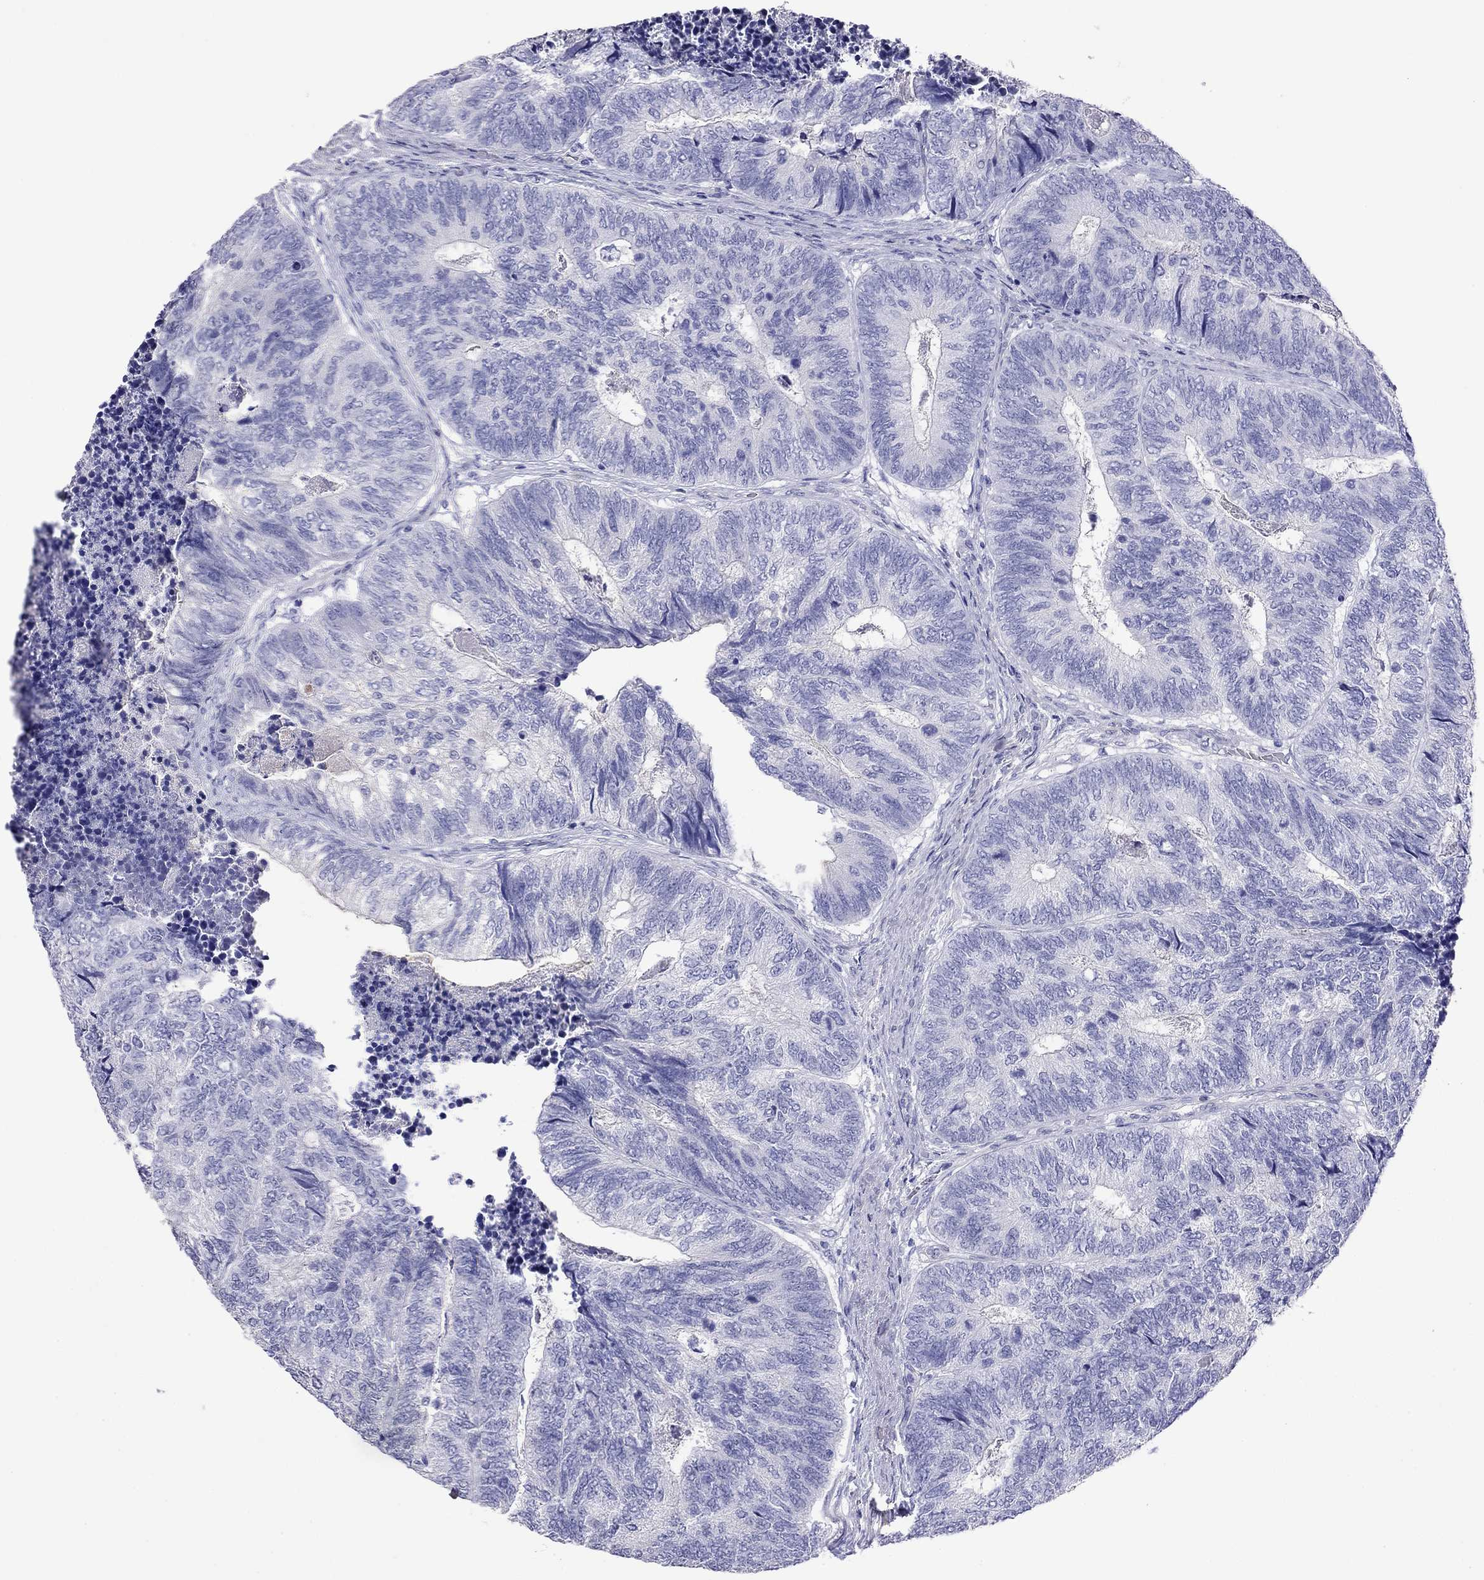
{"staining": {"intensity": "negative", "quantity": "none", "location": "none"}, "tissue": "colorectal cancer", "cell_type": "Tumor cells", "image_type": "cancer", "snomed": [{"axis": "morphology", "description": "Adenocarcinoma, NOS"}, {"axis": "topography", "description": "Colon"}], "caption": "There is no significant staining in tumor cells of colorectal adenocarcinoma.", "gene": "KIAA2012", "patient": {"sex": "female", "age": 67}}